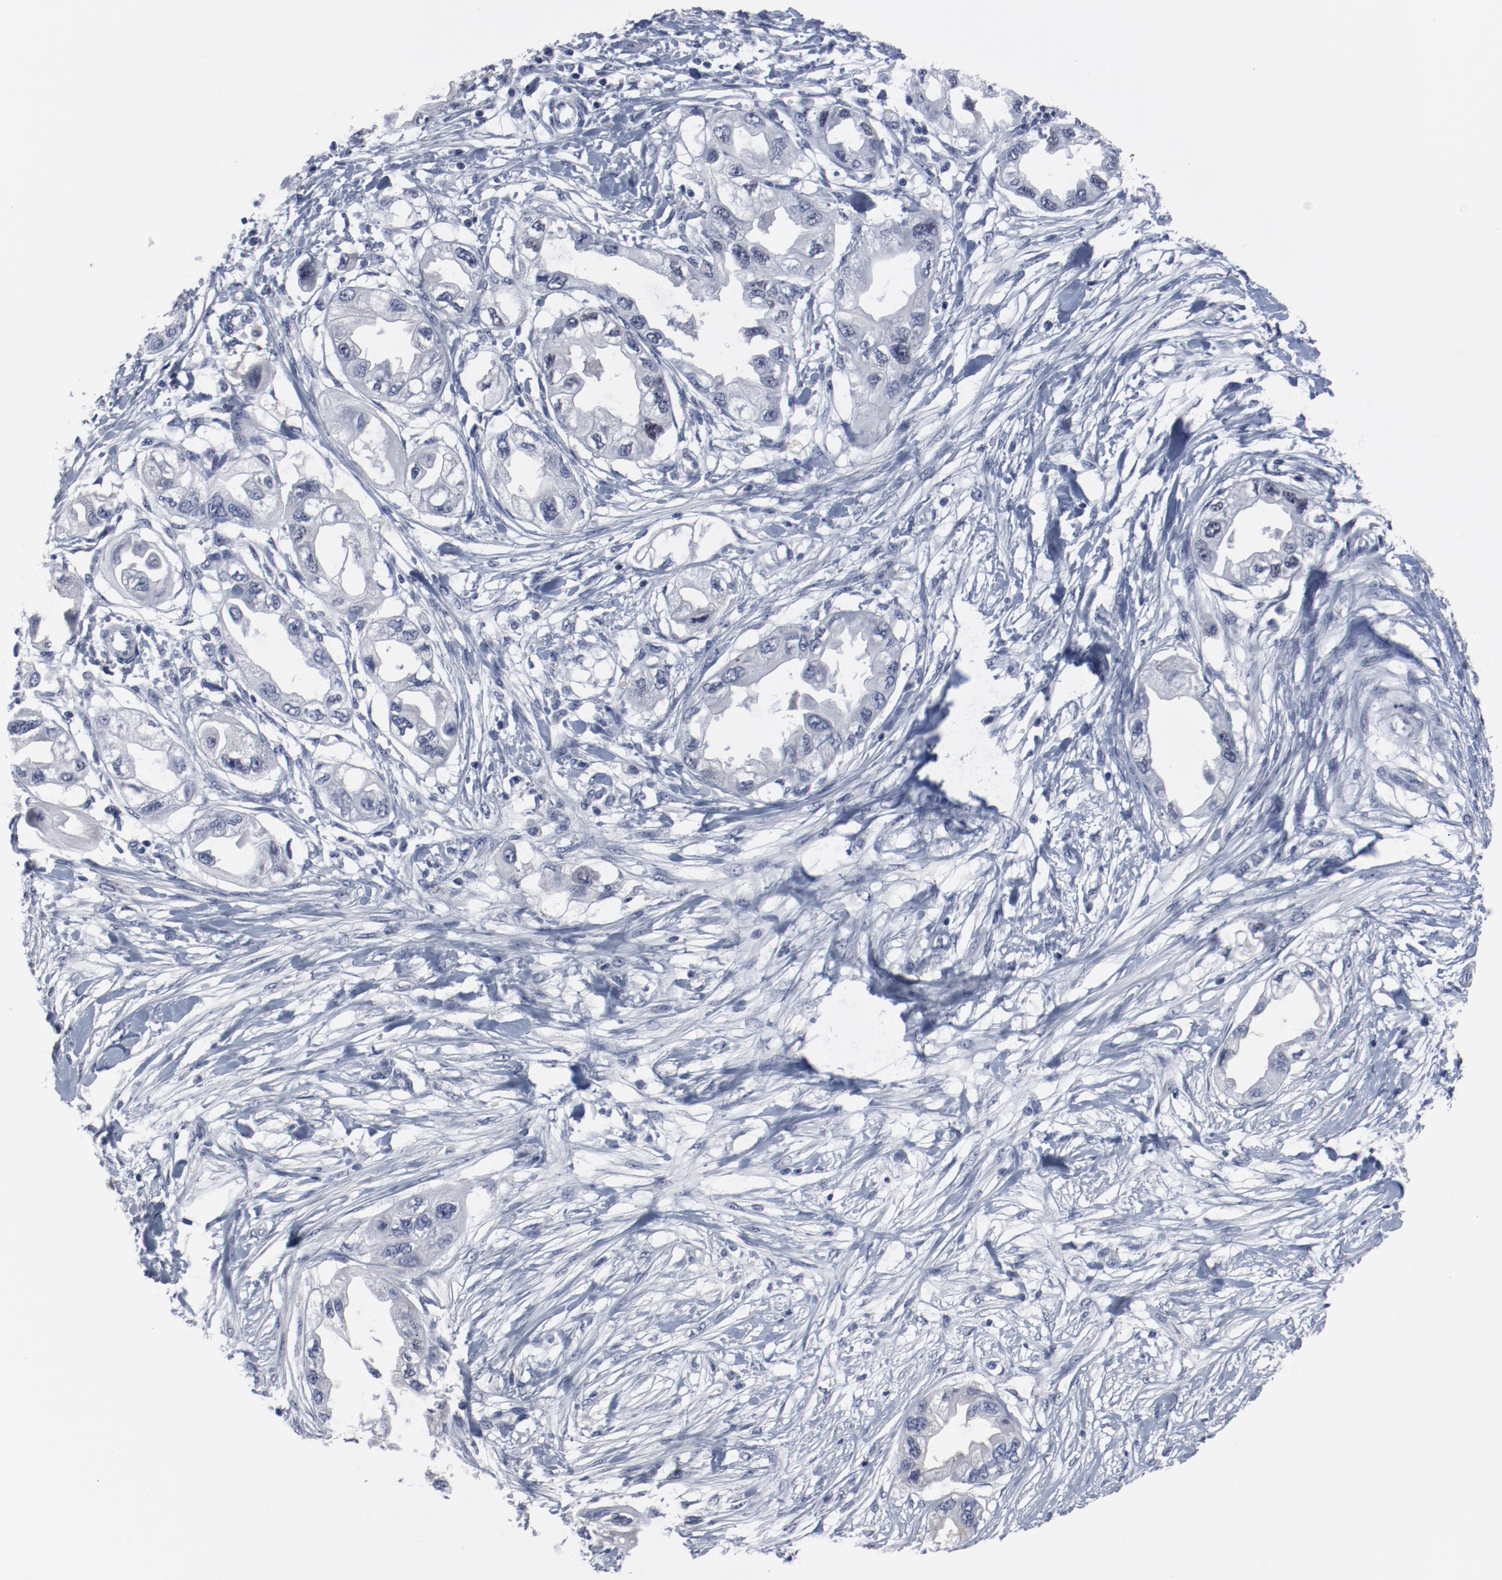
{"staining": {"intensity": "negative", "quantity": "none", "location": "none"}, "tissue": "endometrial cancer", "cell_type": "Tumor cells", "image_type": "cancer", "snomed": [{"axis": "morphology", "description": "Adenocarcinoma, NOS"}, {"axis": "topography", "description": "Endometrium"}], "caption": "IHC micrograph of neoplastic tissue: human endometrial adenocarcinoma stained with DAB (3,3'-diaminobenzidine) displays no significant protein staining in tumor cells. The staining is performed using DAB brown chromogen with nuclei counter-stained in using hematoxylin.", "gene": "ANKLE2", "patient": {"sex": "female", "age": 67}}